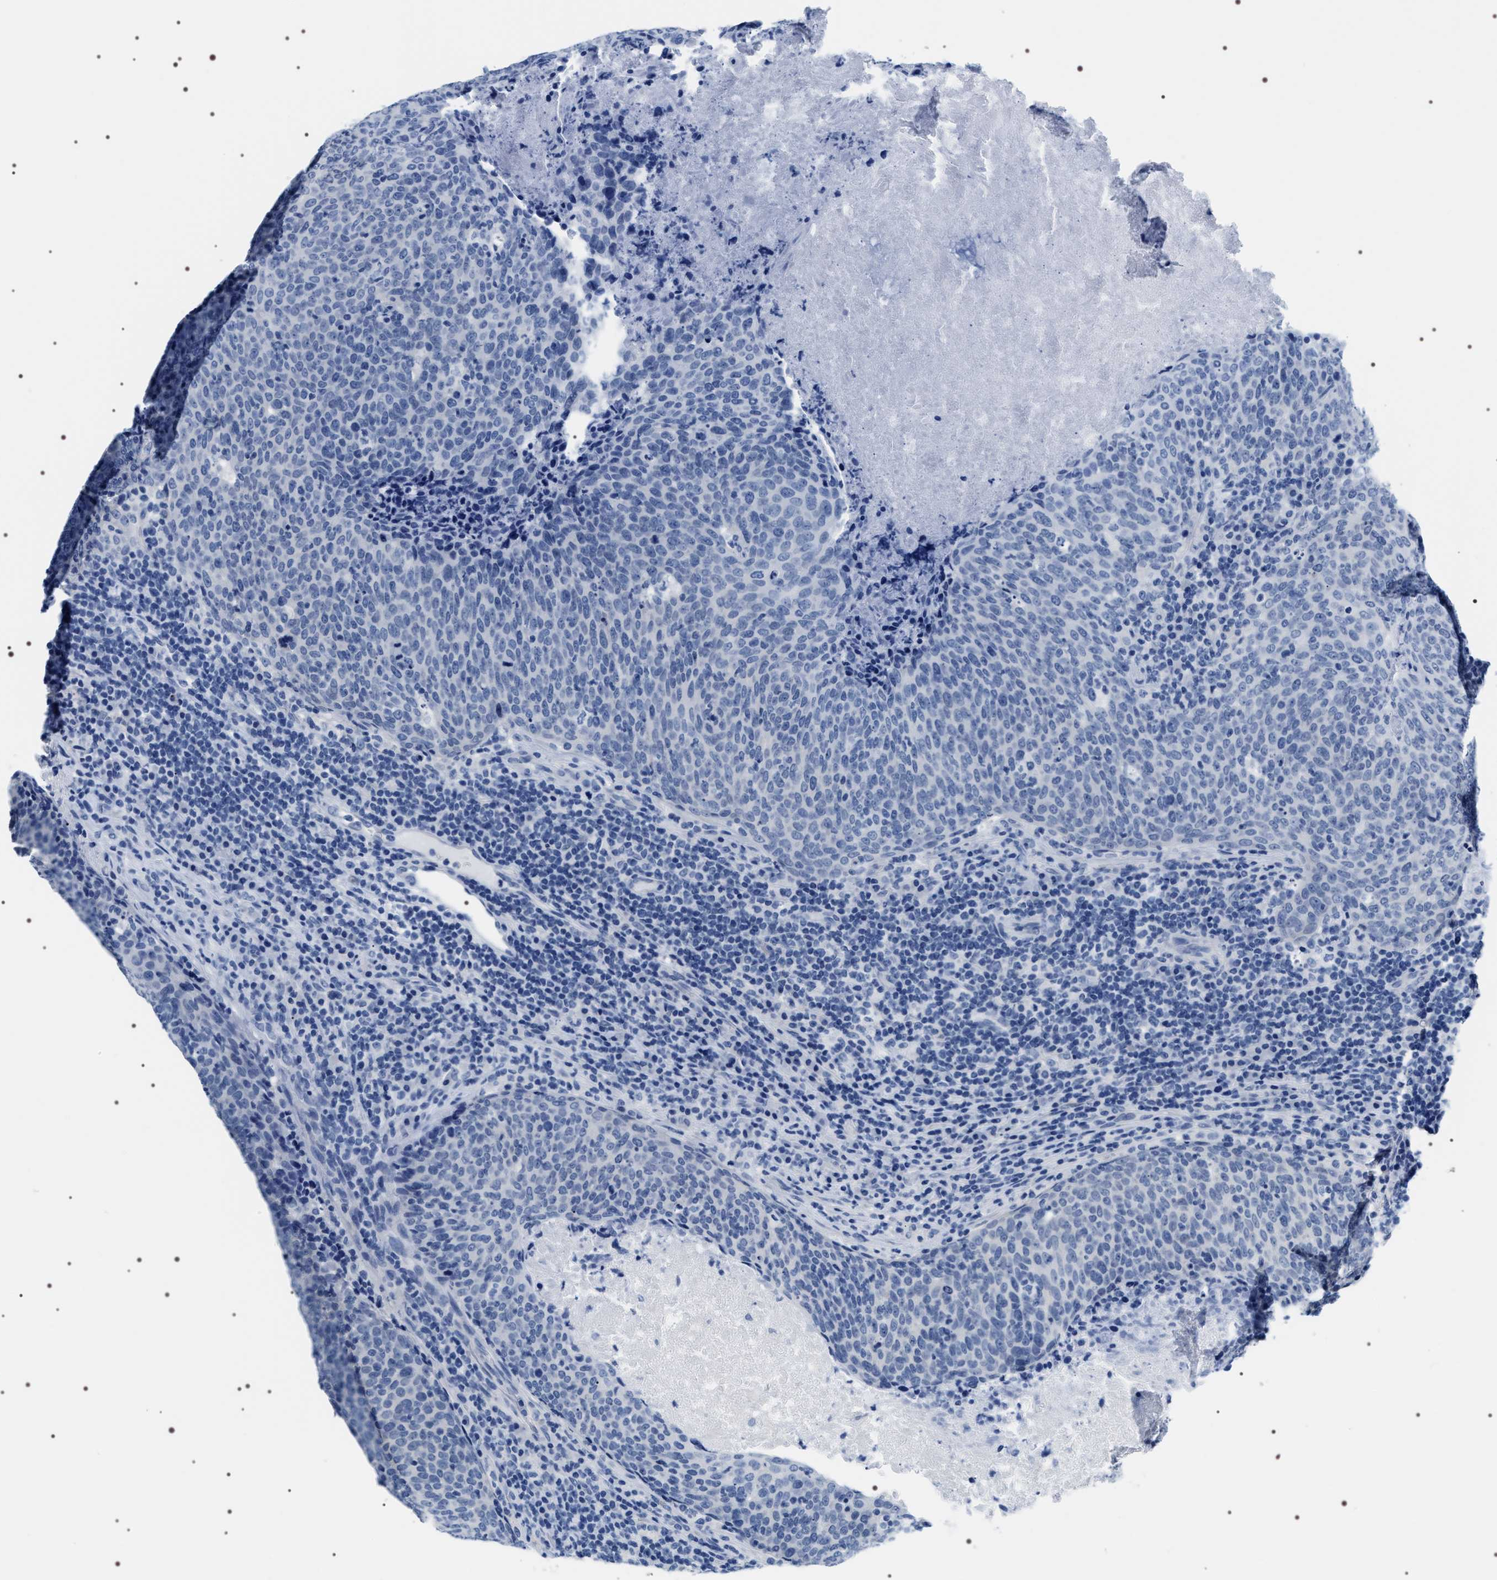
{"staining": {"intensity": "negative", "quantity": "none", "location": "none"}, "tissue": "head and neck cancer", "cell_type": "Tumor cells", "image_type": "cancer", "snomed": [{"axis": "morphology", "description": "Squamous cell carcinoma, NOS"}, {"axis": "morphology", "description": "Squamous cell carcinoma, metastatic, NOS"}, {"axis": "topography", "description": "Lymph node"}, {"axis": "topography", "description": "Head-Neck"}], "caption": "DAB immunohistochemical staining of head and neck metastatic squamous cell carcinoma reveals no significant staining in tumor cells. (DAB (3,3'-diaminobenzidine) immunohistochemistry (IHC) visualized using brightfield microscopy, high magnification).", "gene": "ADH4", "patient": {"sex": "male", "age": 62}}